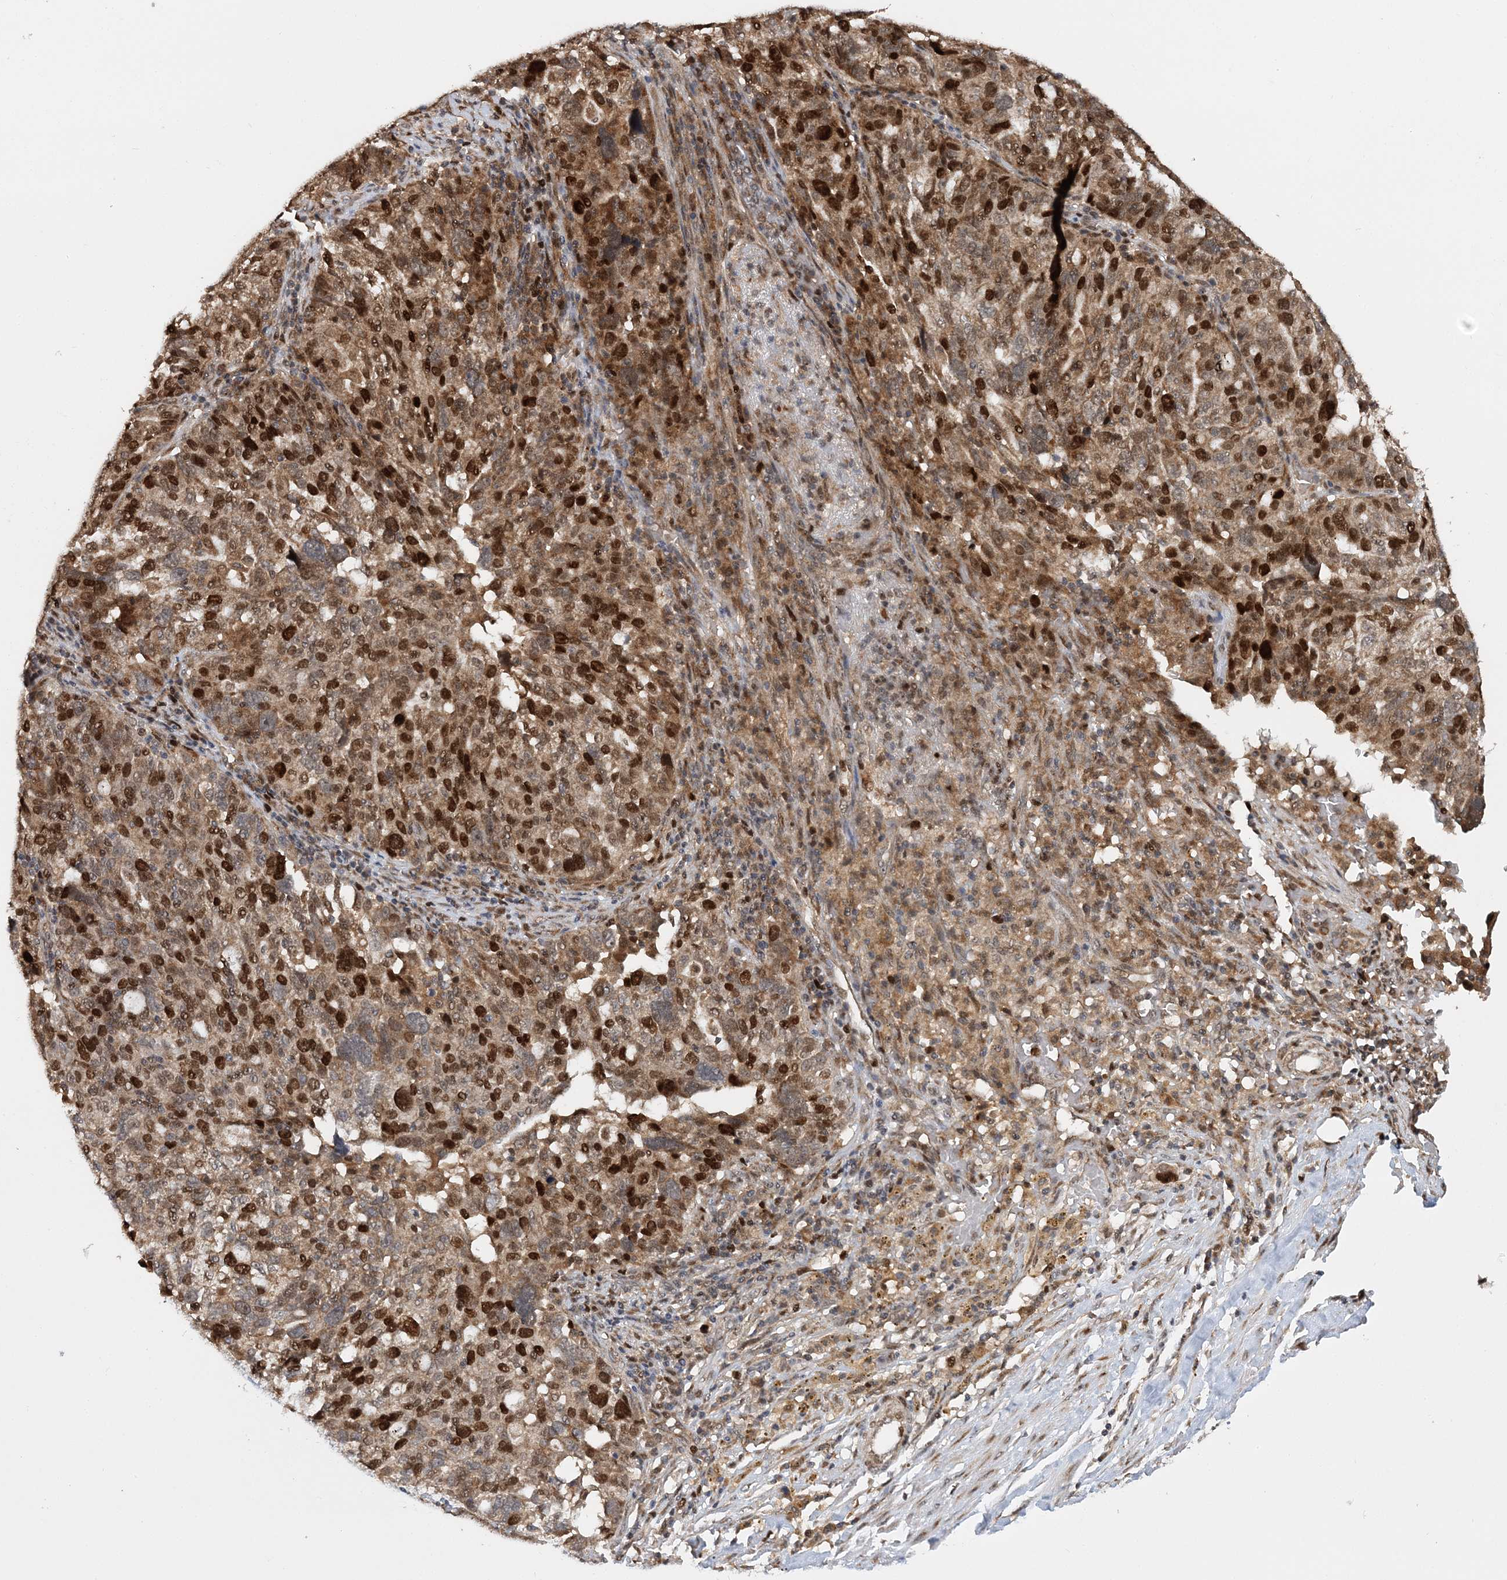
{"staining": {"intensity": "strong", "quantity": ">75%", "location": "cytoplasmic/membranous,nuclear"}, "tissue": "ovarian cancer", "cell_type": "Tumor cells", "image_type": "cancer", "snomed": [{"axis": "morphology", "description": "Cystadenocarcinoma, serous, NOS"}, {"axis": "topography", "description": "Ovary"}], "caption": "Tumor cells exhibit strong cytoplasmic/membranous and nuclear positivity in about >75% of cells in ovarian serous cystadenocarcinoma.", "gene": "KIF4A", "patient": {"sex": "female", "age": 59}}